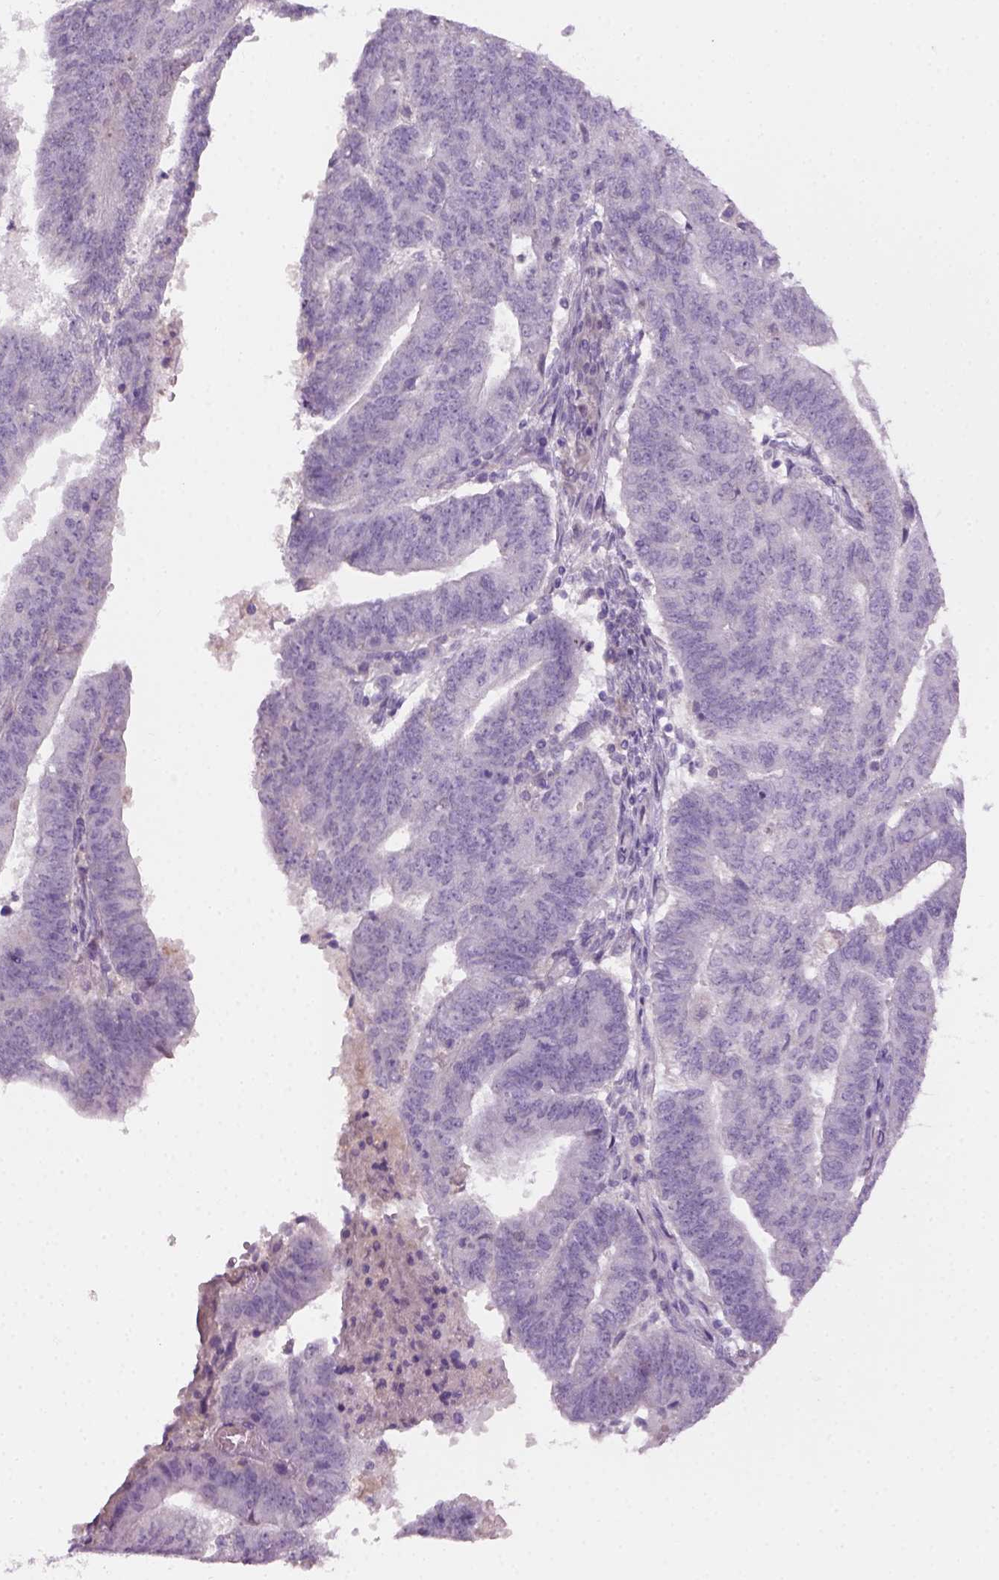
{"staining": {"intensity": "negative", "quantity": "none", "location": "none"}, "tissue": "endometrial cancer", "cell_type": "Tumor cells", "image_type": "cancer", "snomed": [{"axis": "morphology", "description": "Adenocarcinoma, NOS"}, {"axis": "topography", "description": "Endometrium"}], "caption": "A histopathology image of adenocarcinoma (endometrial) stained for a protein shows no brown staining in tumor cells. The staining is performed using DAB (3,3'-diaminobenzidine) brown chromogen with nuclei counter-stained in using hematoxylin.", "gene": "GFI1B", "patient": {"sex": "female", "age": 82}}